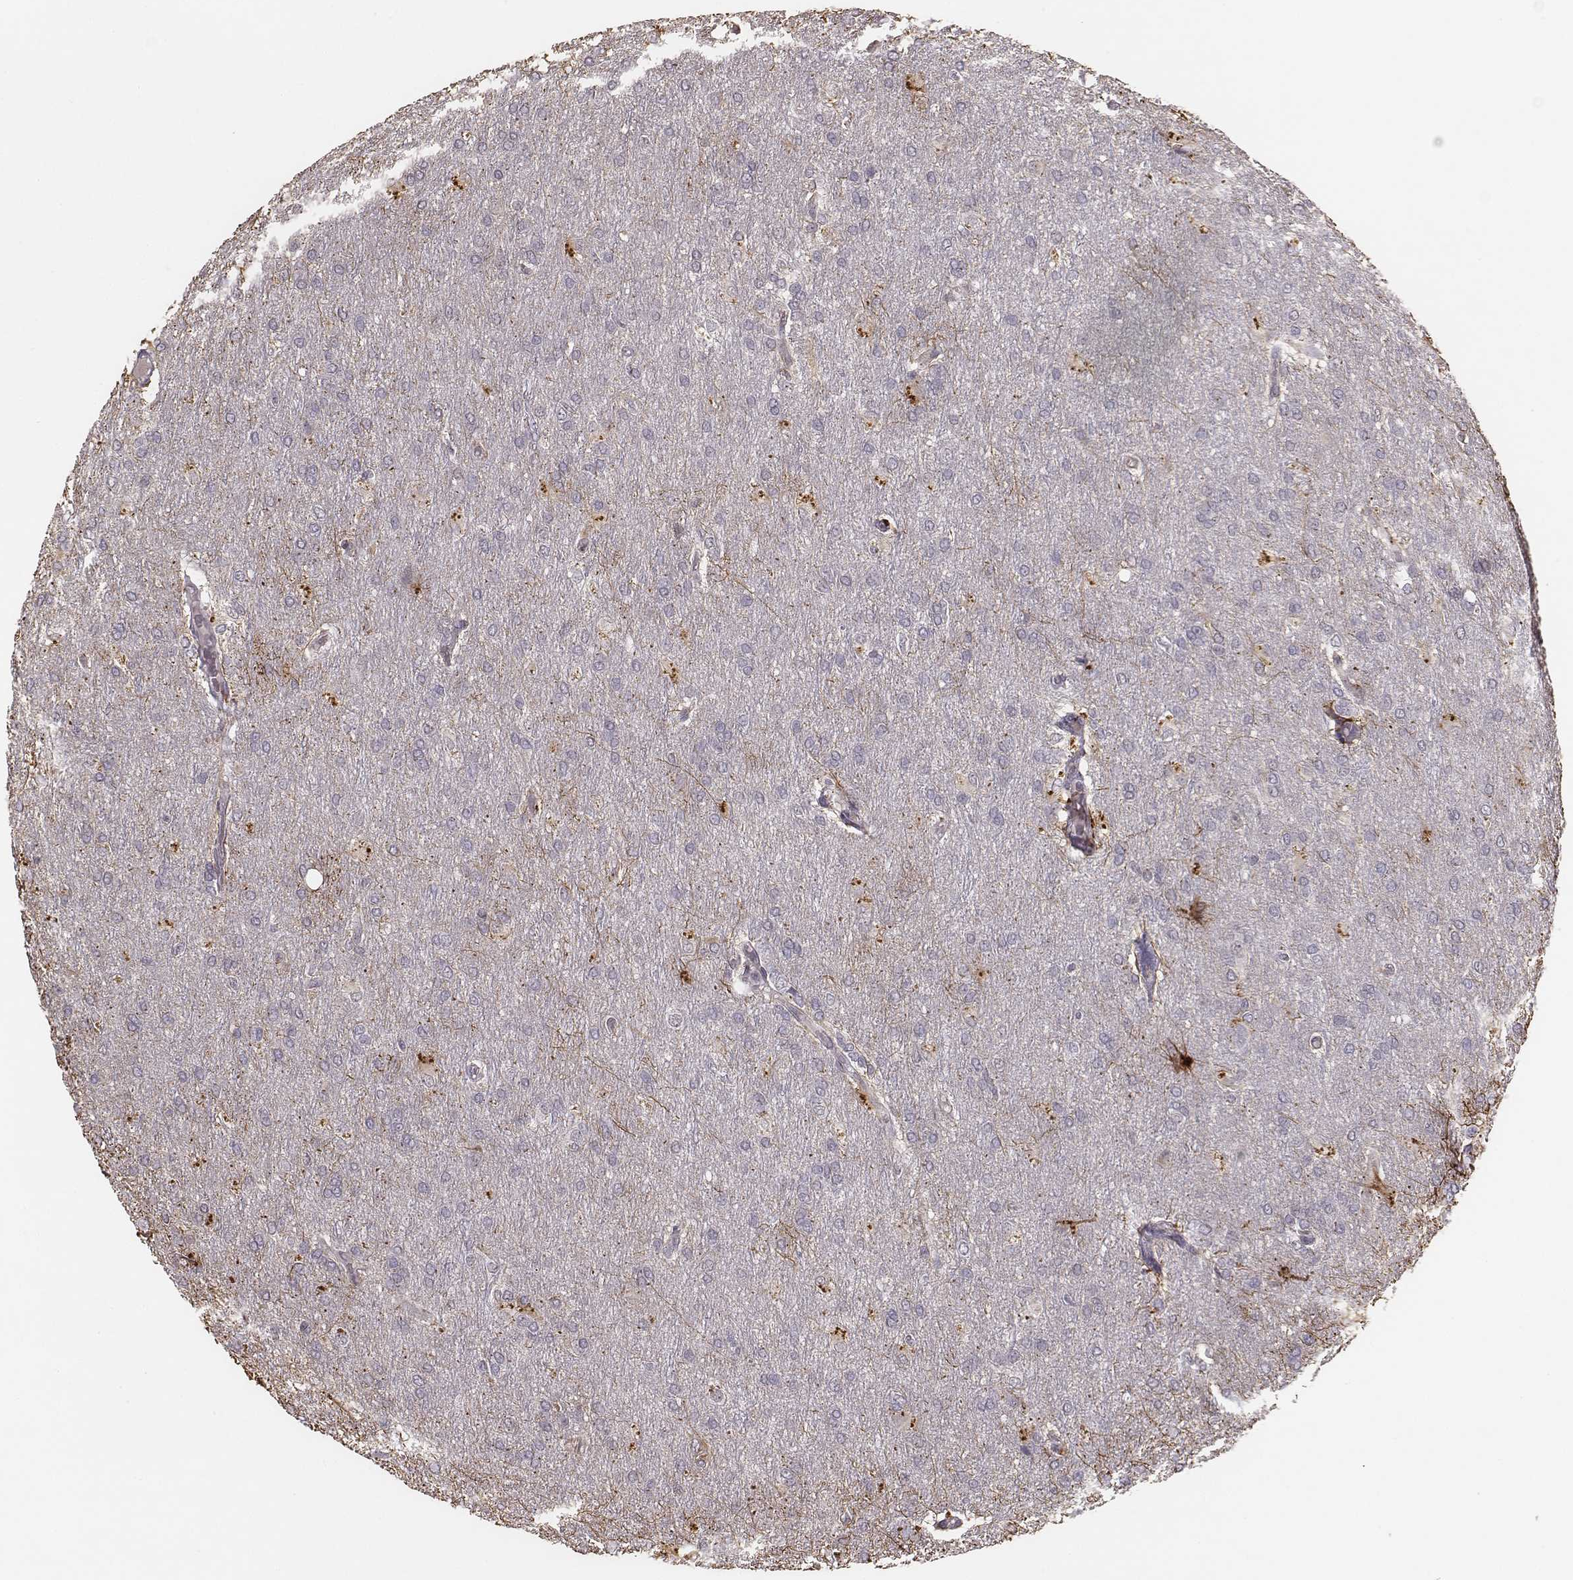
{"staining": {"intensity": "negative", "quantity": "none", "location": "none"}, "tissue": "glioma", "cell_type": "Tumor cells", "image_type": "cancer", "snomed": [{"axis": "morphology", "description": "Glioma, malignant, High grade"}, {"axis": "topography", "description": "Brain"}], "caption": "This is an immunohistochemistry photomicrograph of glioma. There is no staining in tumor cells.", "gene": "SLC7A4", "patient": {"sex": "male", "age": 68}}